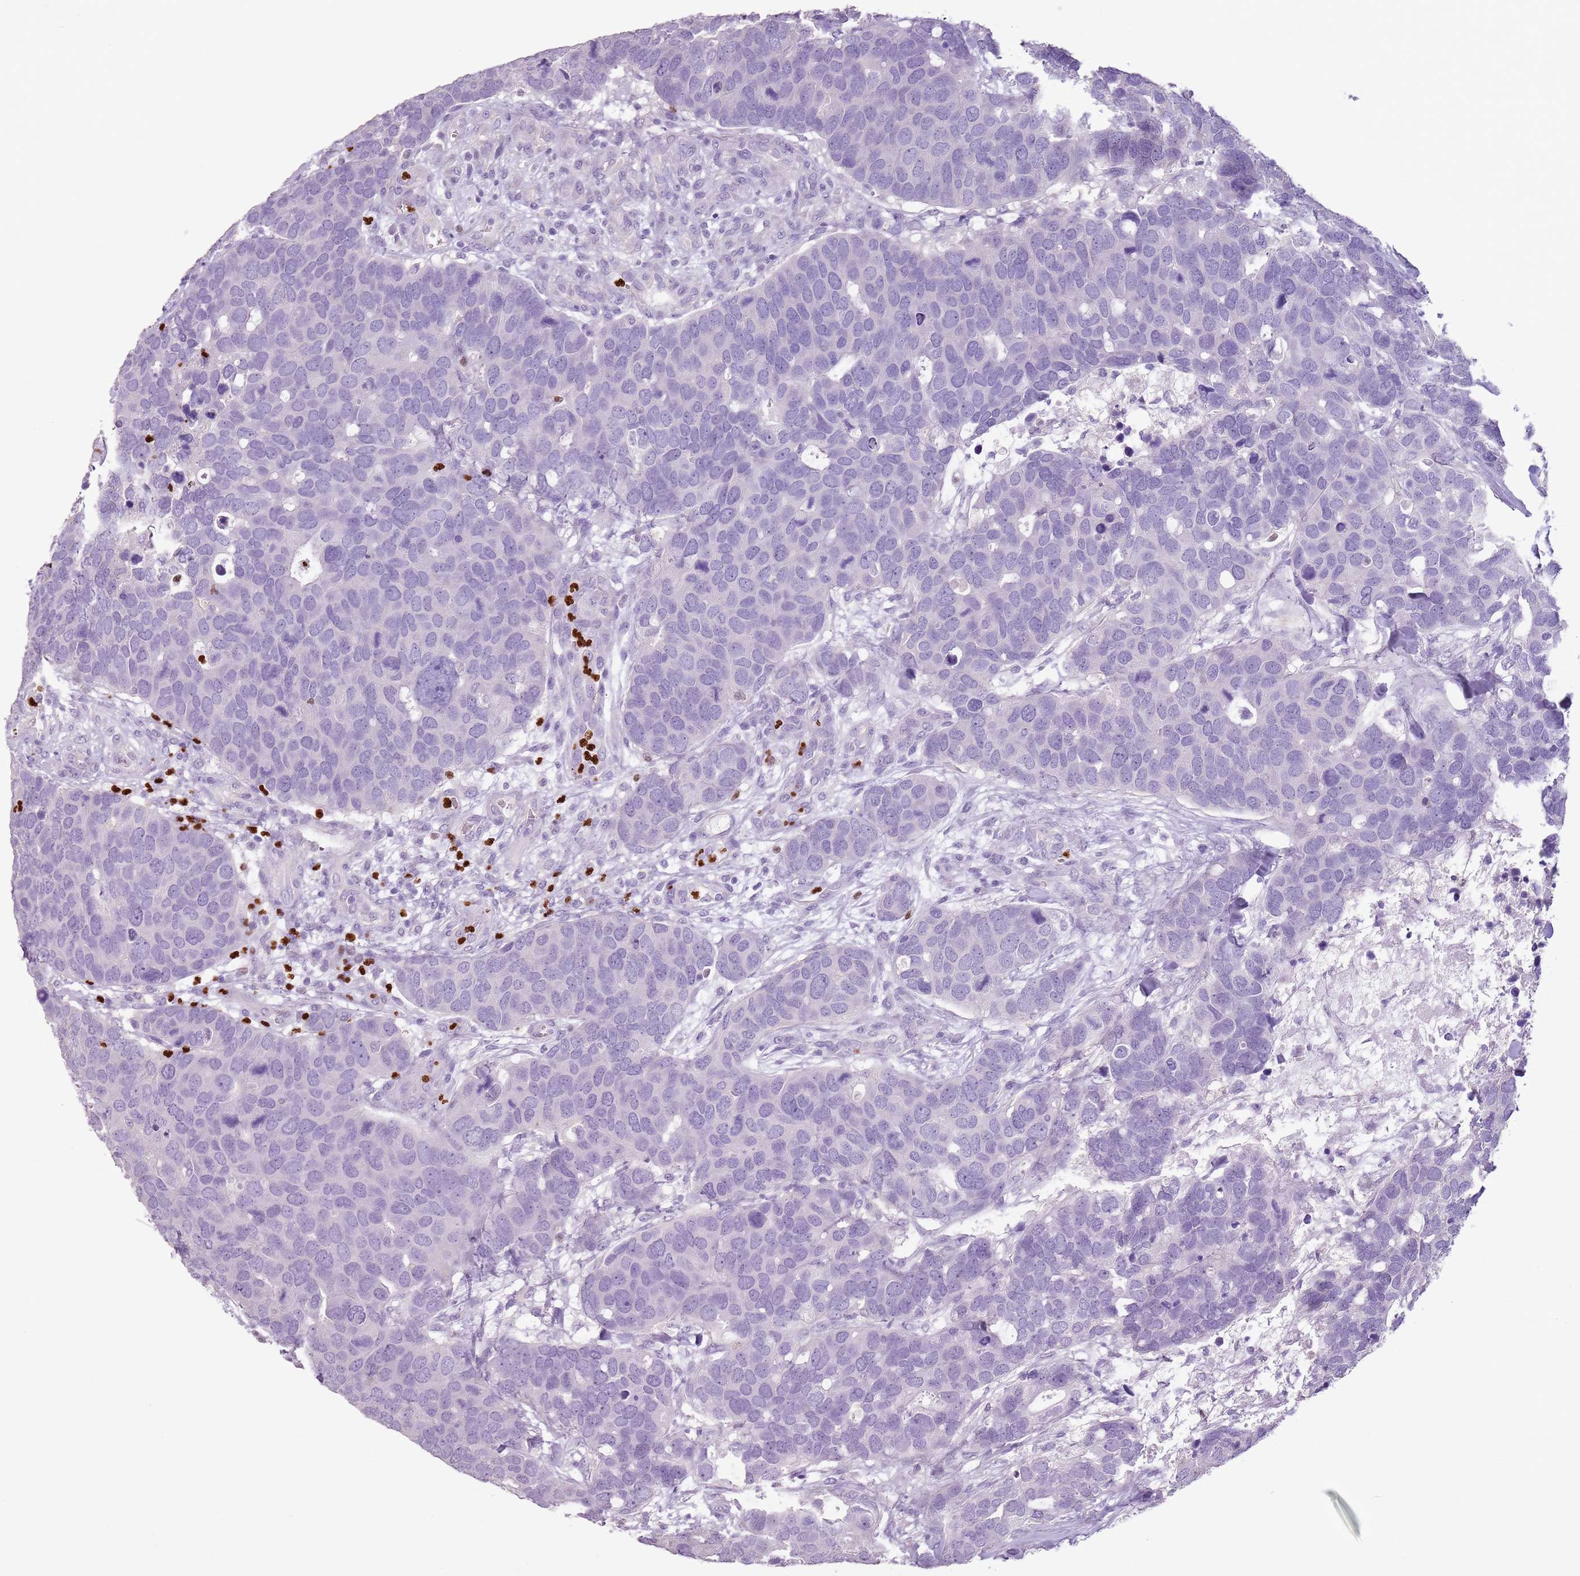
{"staining": {"intensity": "negative", "quantity": "none", "location": "none"}, "tissue": "breast cancer", "cell_type": "Tumor cells", "image_type": "cancer", "snomed": [{"axis": "morphology", "description": "Duct carcinoma"}, {"axis": "topography", "description": "Breast"}], "caption": "Tumor cells show no significant expression in breast infiltrating ductal carcinoma.", "gene": "CELF6", "patient": {"sex": "female", "age": 83}}